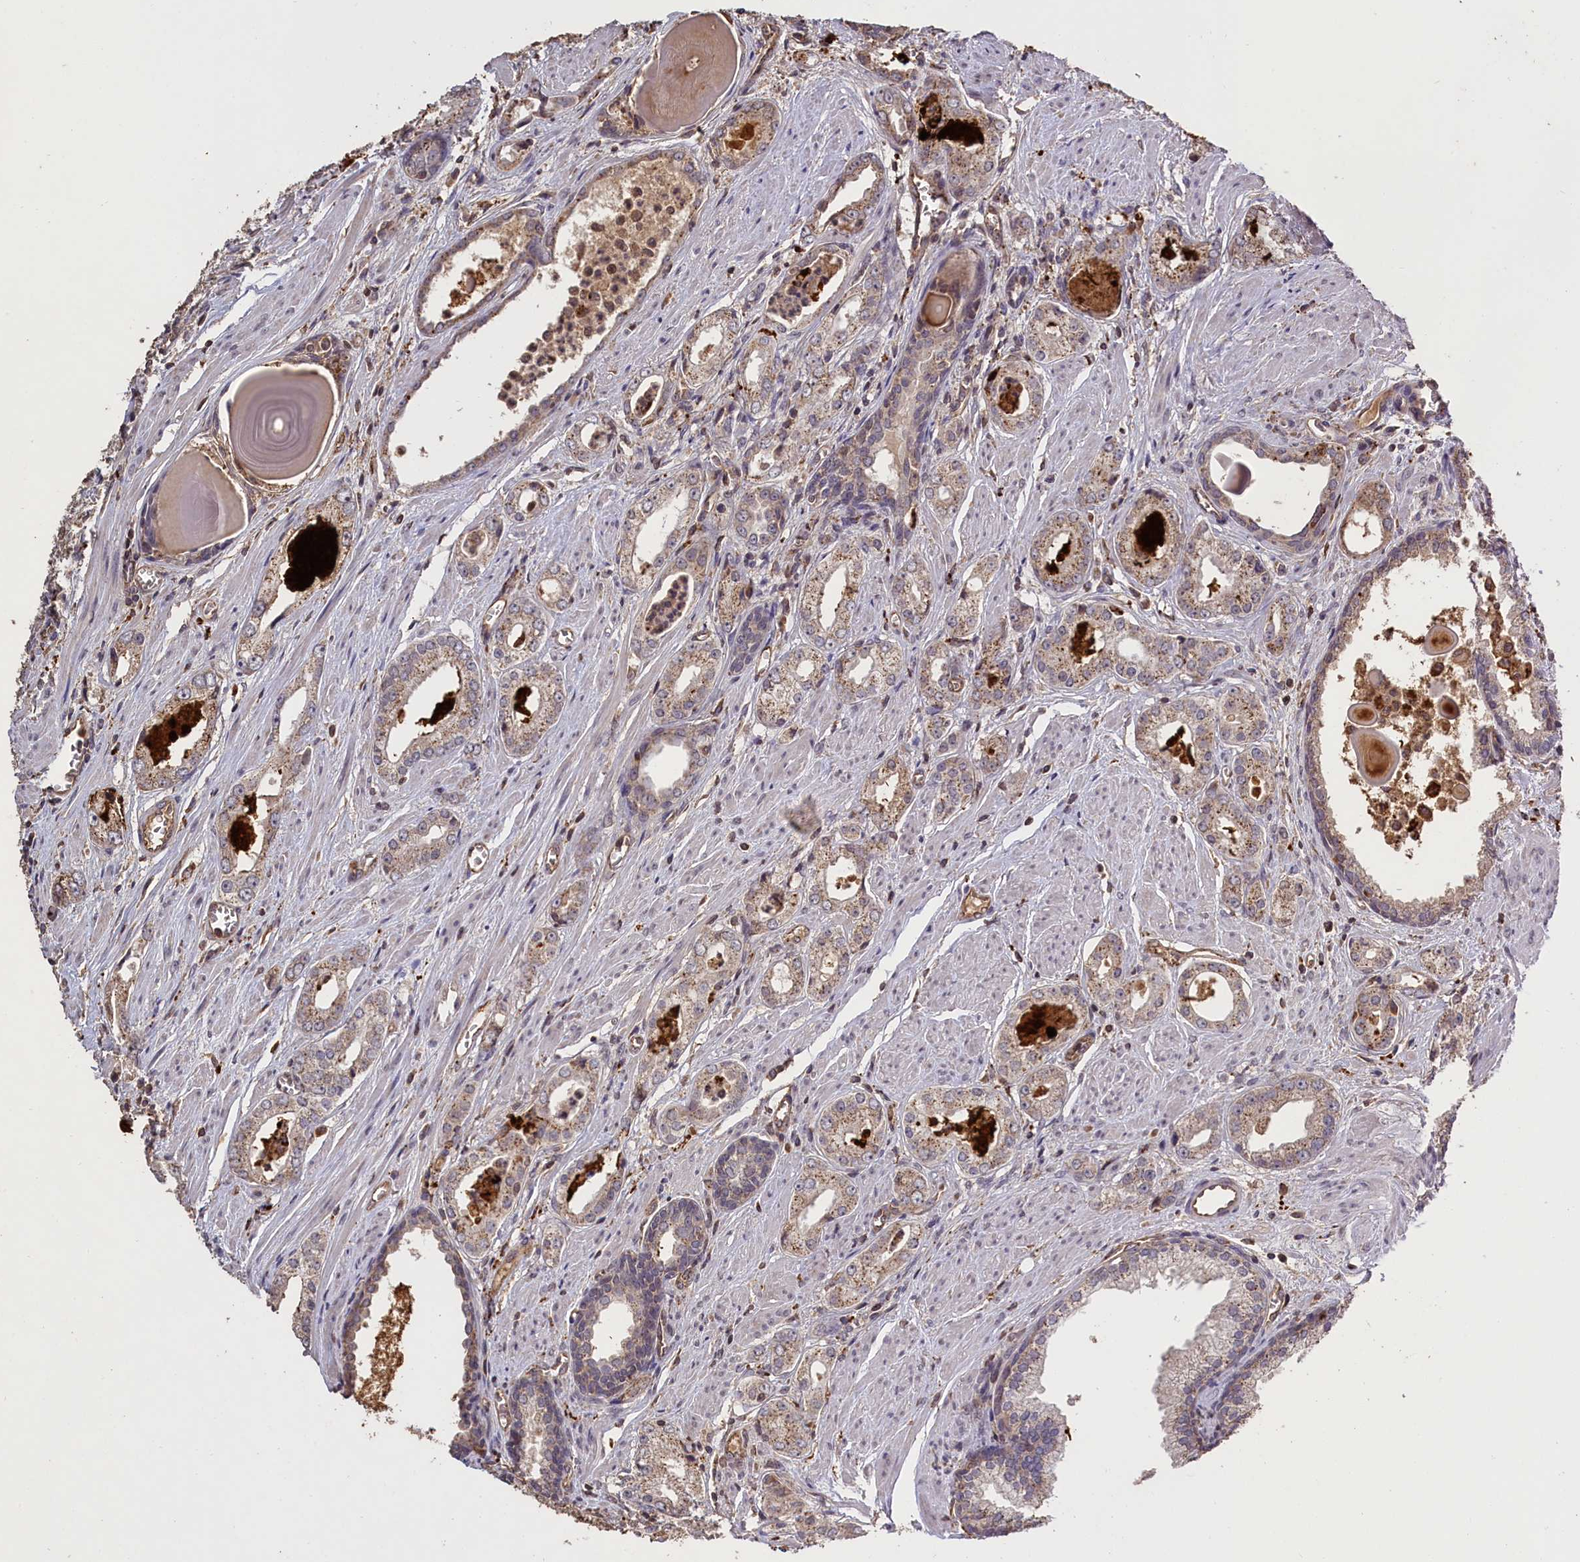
{"staining": {"intensity": "weak", "quantity": "25%-75%", "location": "cytoplasmic/membranous"}, "tissue": "prostate cancer", "cell_type": "Tumor cells", "image_type": "cancer", "snomed": [{"axis": "morphology", "description": "Adenocarcinoma, Low grade"}, {"axis": "topography", "description": "Prostate"}], "caption": "Brown immunohistochemical staining in human low-grade adenocarcinoma (prostate) reveals weak cytoplasmic/membranous staining in approximately 25%-75% of tumor cells.", "gene": "CLRN2", "patient": {"sex": "male", "age": 54}}